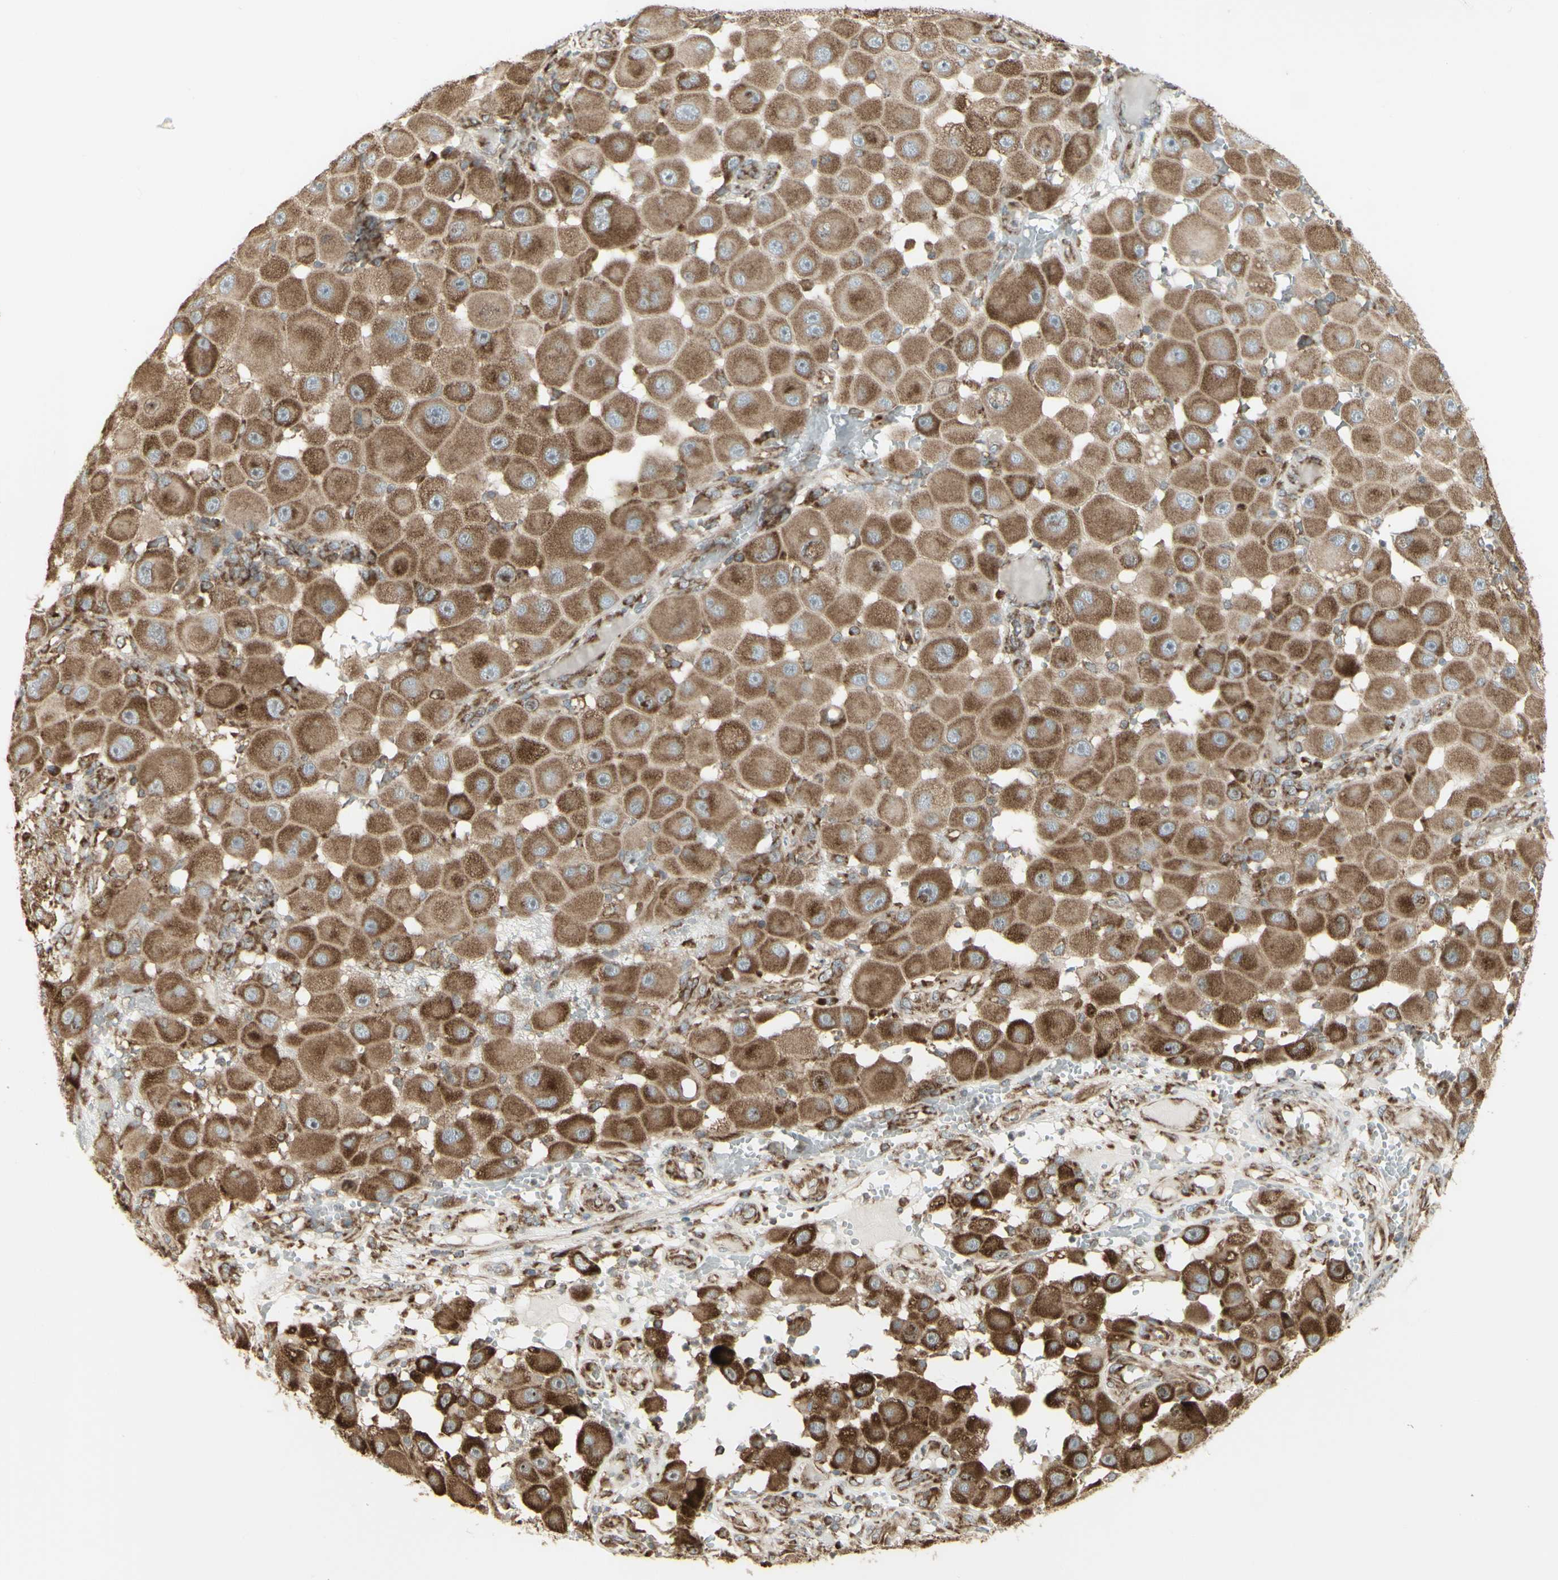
{"staining": {"intensity": "moderate", "quantity": ">75%", "location": "cytoplasmic/membranous"}, "tissue": "melanoma", "cell_type": "Tumor cells", "image_type": "cancer", "snomed": [{"axis": "morphology", "description": "Malignant melanoma, NOS"}, {"axis": "topography", "description": "Skin"}], "caption": "Brown immunohistochemical staining in malignant melanoma displays moderate cytoplasmic/membranous expression in about >75% of tumor cells. The staining is performed using DAB (3,3'-diaminobenzidine) brown chromogen to label protein expression. The nuclei are counter-stained blue using hematoxylin.", "gene": "FKBP3", "patient": {"sex": "female", "age": 81}}